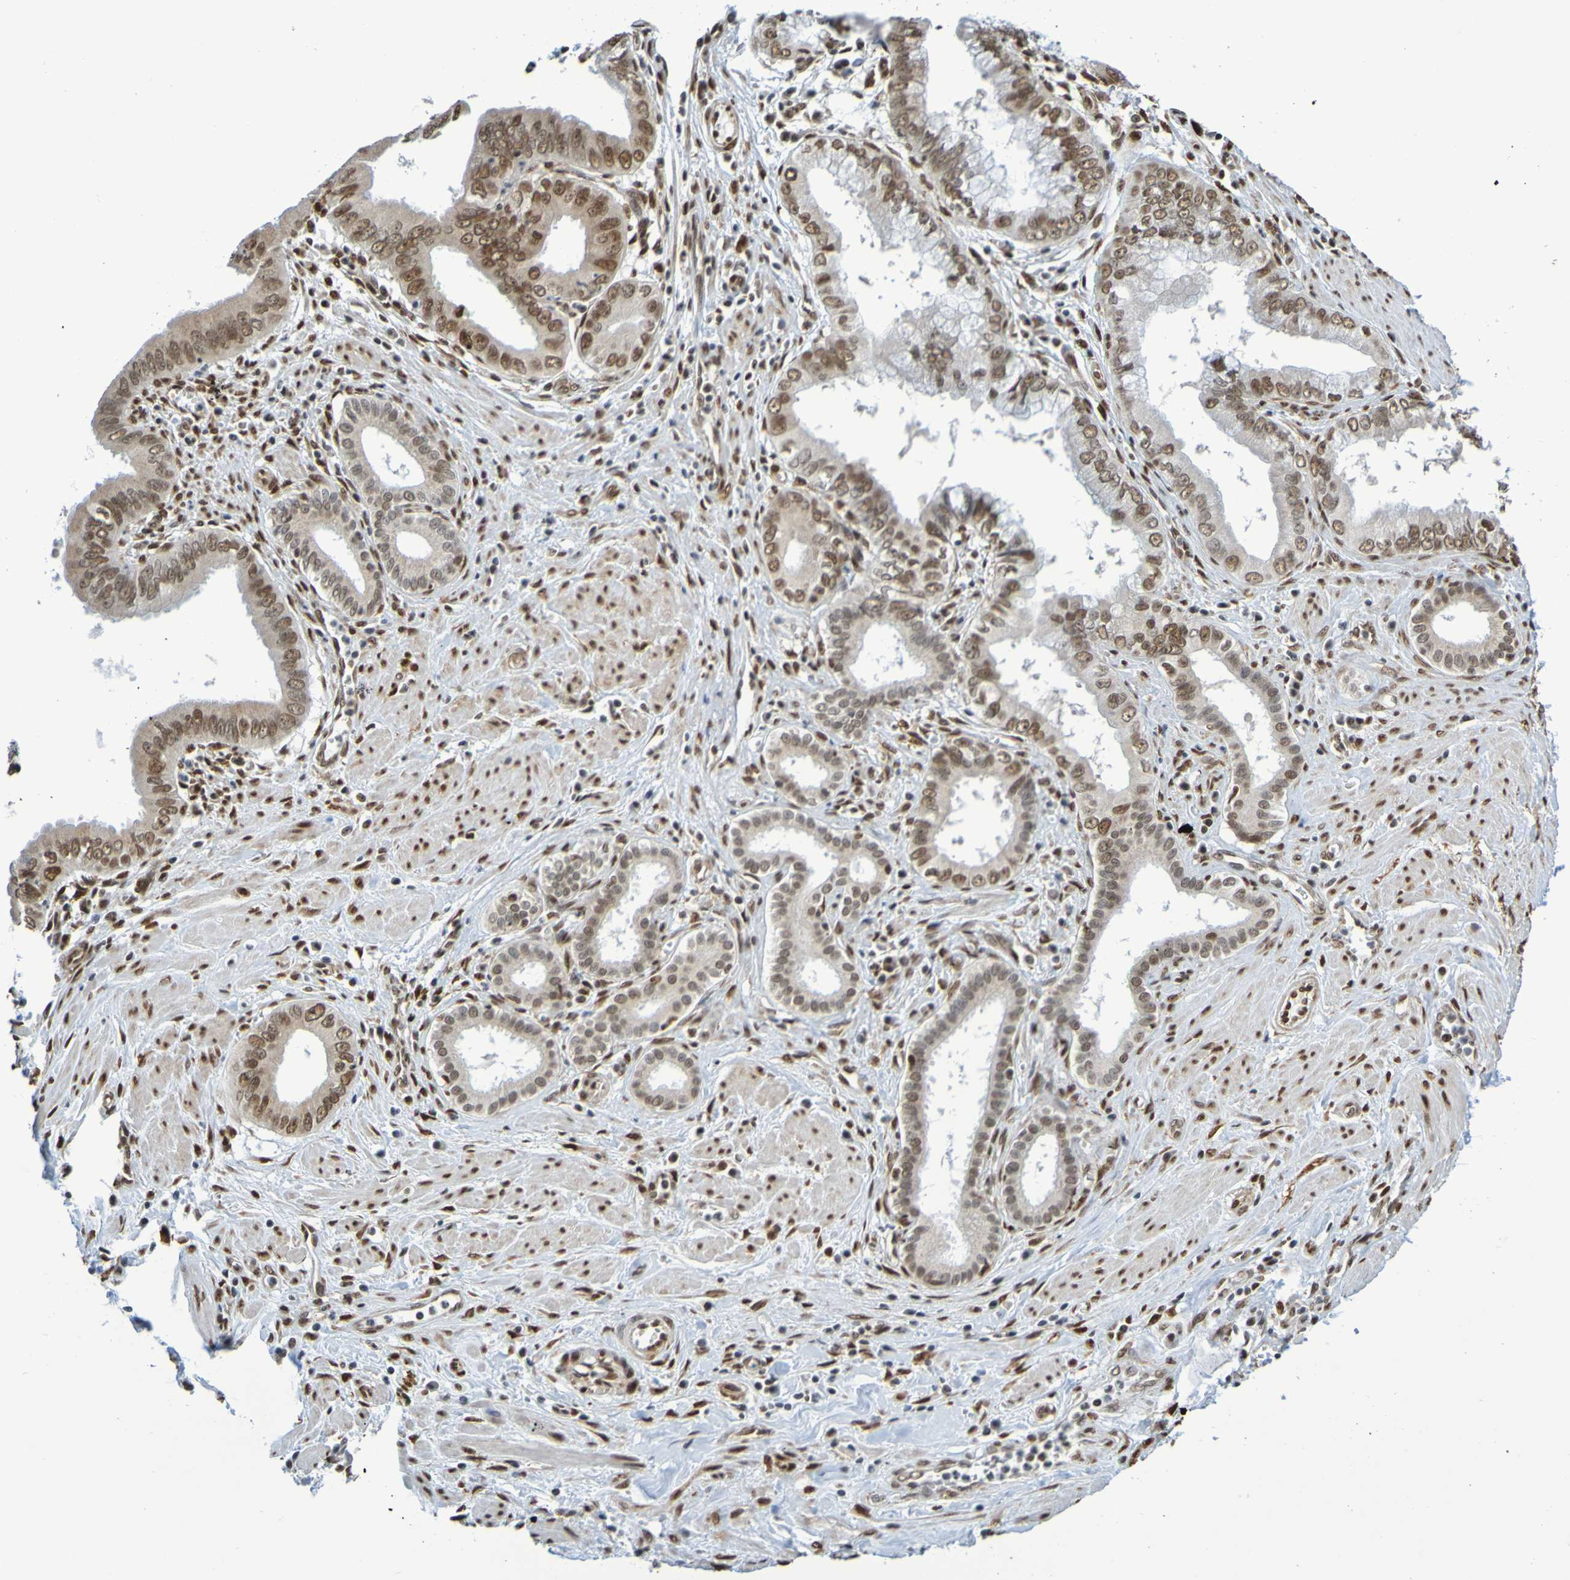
{"staining": {"intensity": "moderate", "quantity": ">75%", "location": "nuclear"}, "tissue": "pancreatic cancer", "cell_type": "Tumor cells", "image_type": "cancer", "snomed": [{"axis": "morphology", "description": "Normal tissue, NOS"}, {"axis": "topography", "description": "Lymph node"}], "caption": "Tumor cells display medium levels of moderate nuclear staining in approximately >75% of cells in pancreatic cancer. The protein is shown in brown color, while the nuclei are stained blue.", "gene": "HDAC2", "patient": {"sex": "male", "age": 50}}